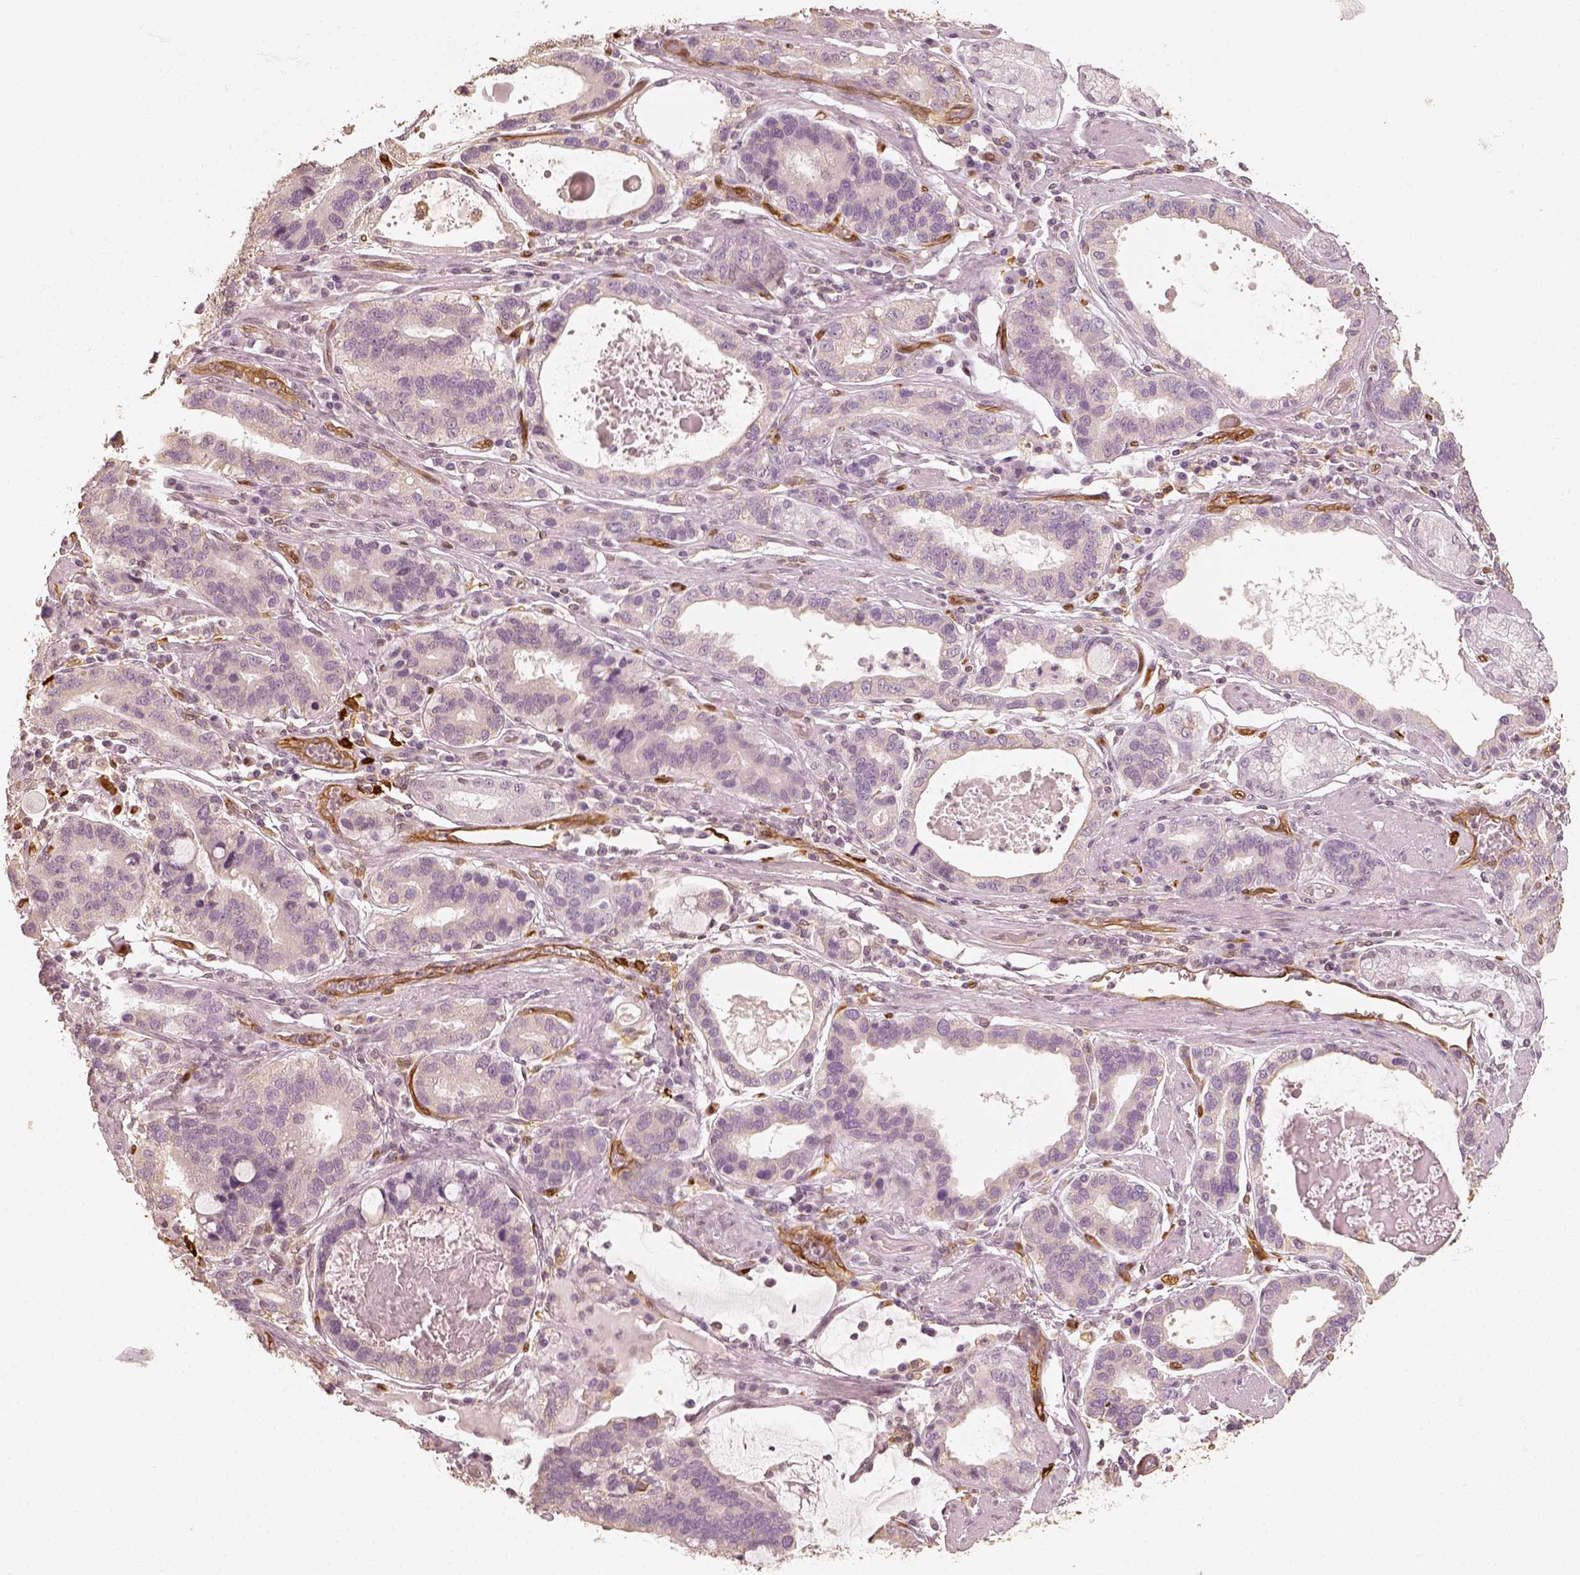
{"staining": {"intensity": "negative", "quantity": "none", "location": "none"}, "tissue": "stomach cancer", "cell_type": "Tumor cells", "image_type": "cancer", "snomed": [{"axis": "morphology", "description": "Adenocarcinoma, NOS"}, {"axis": "topography", "description": "Stomach, lower"}], "caption": "High power microscopy photomicrograph of an immunohistochemistry (IHC) histopathology image of stomach cancer (adenocarcinoma), revealing no significant staining in tumor cells.", "gene": "FSCN1", "patient": {"sex": "female", "age": 76}}